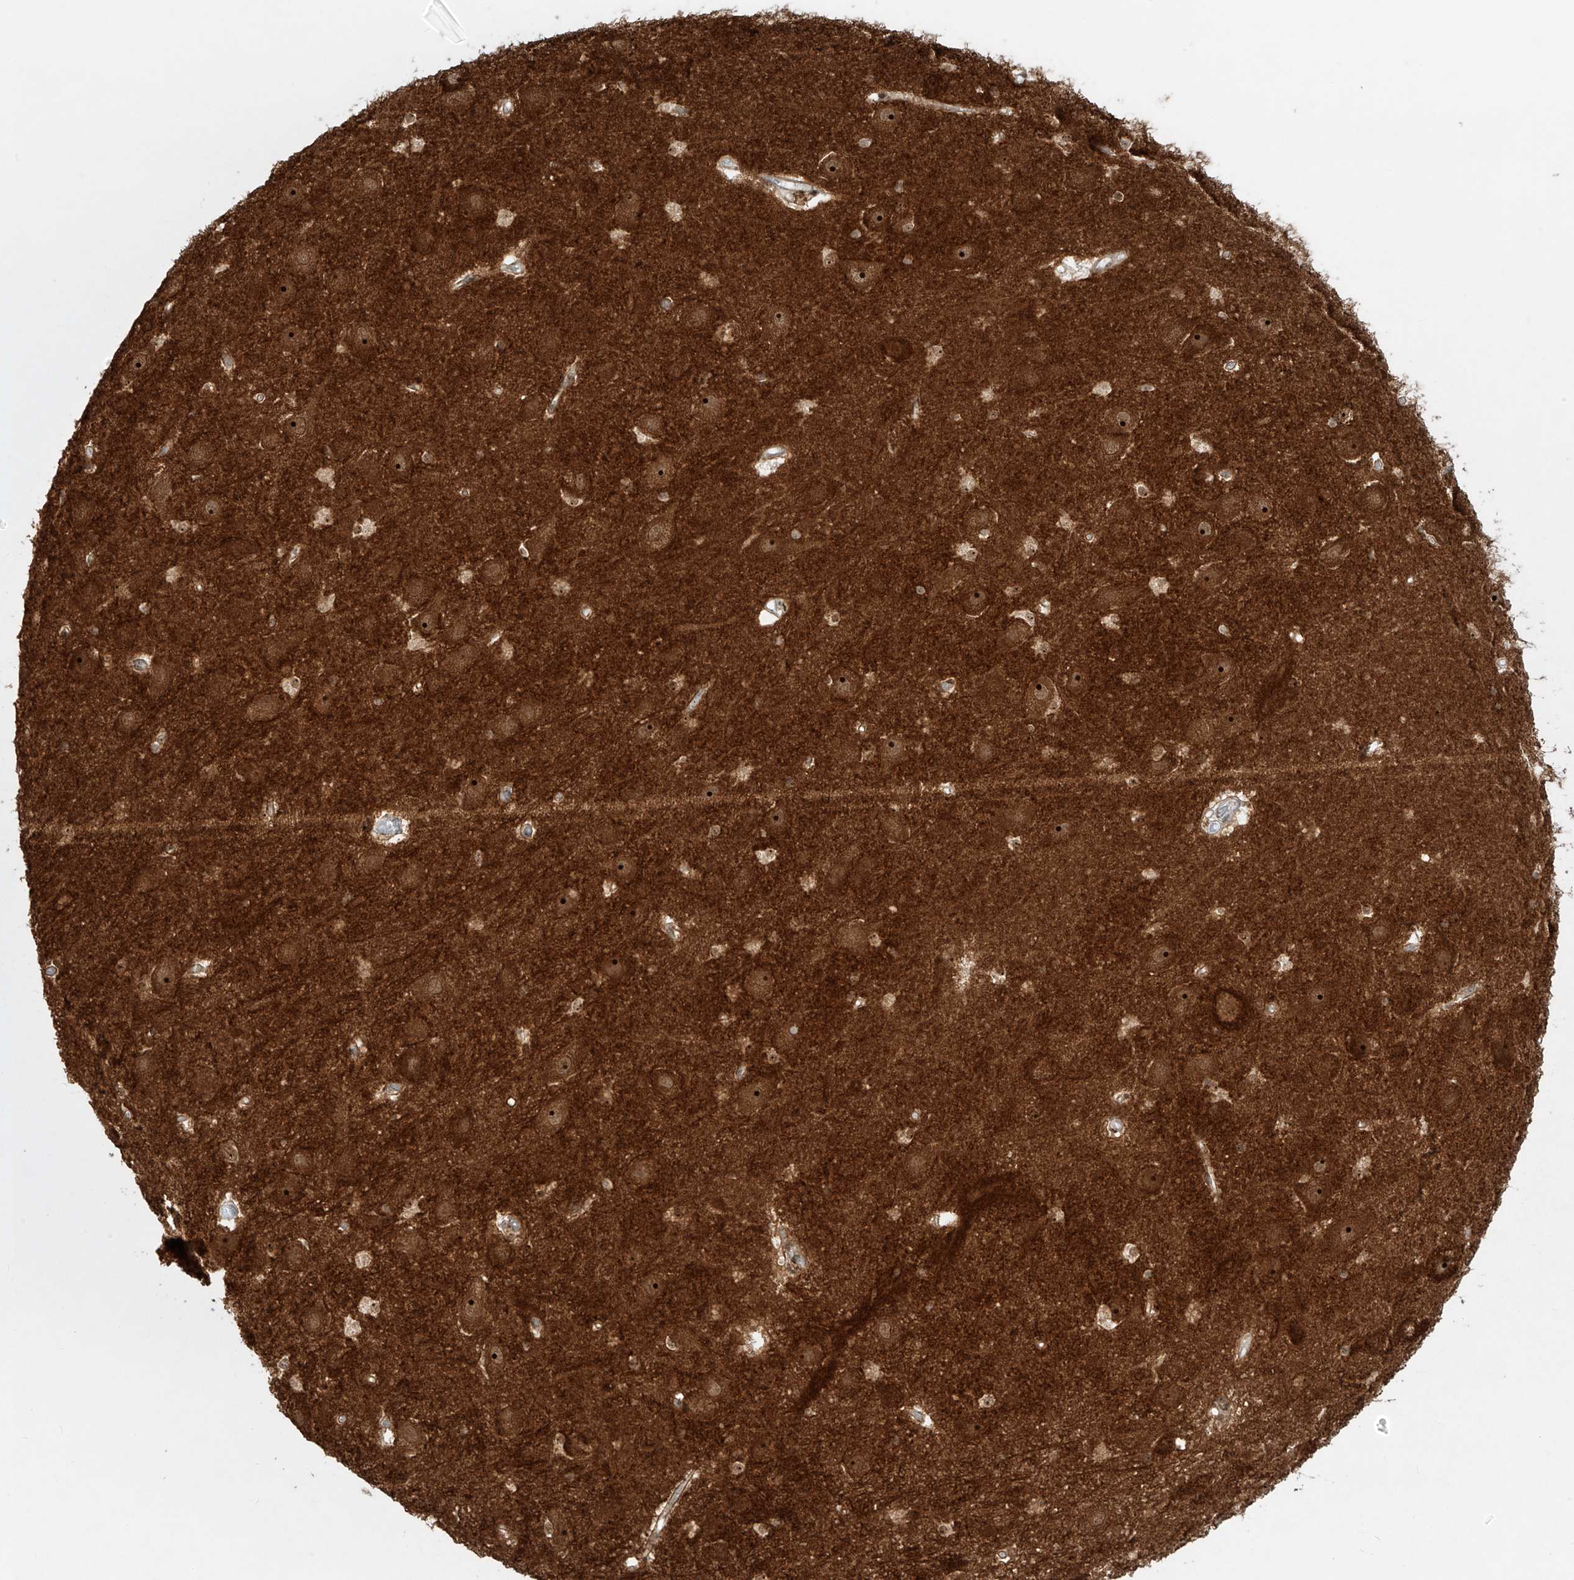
{"staining": {"intensity": "moderate", "quantity": ">75%", "location": "cytoplasmic/membranous"}, "tissue": "hippocampus", "cell_type": "Glial cells", "image_type": "normal", "snomed": [{"axis": "morphology", "description": "Normal tissue, NOS"}, {"axis": "topography", "description": "Hippocampus"}], "caption": "An immunohistochemistry image of normal tissue is shown. Protein staining in brown shows moderate cytoplasmic/membranous positivity in hippocampus within glial cells. The staining is performed using DAB (3,3'-diaminobenzidine) brown chromogen to label protein expression. The nuclei are counter-stained blue using hematoxylin.", "gene": "ZNF512", "patient": {"sex": "female", "age": 52}}